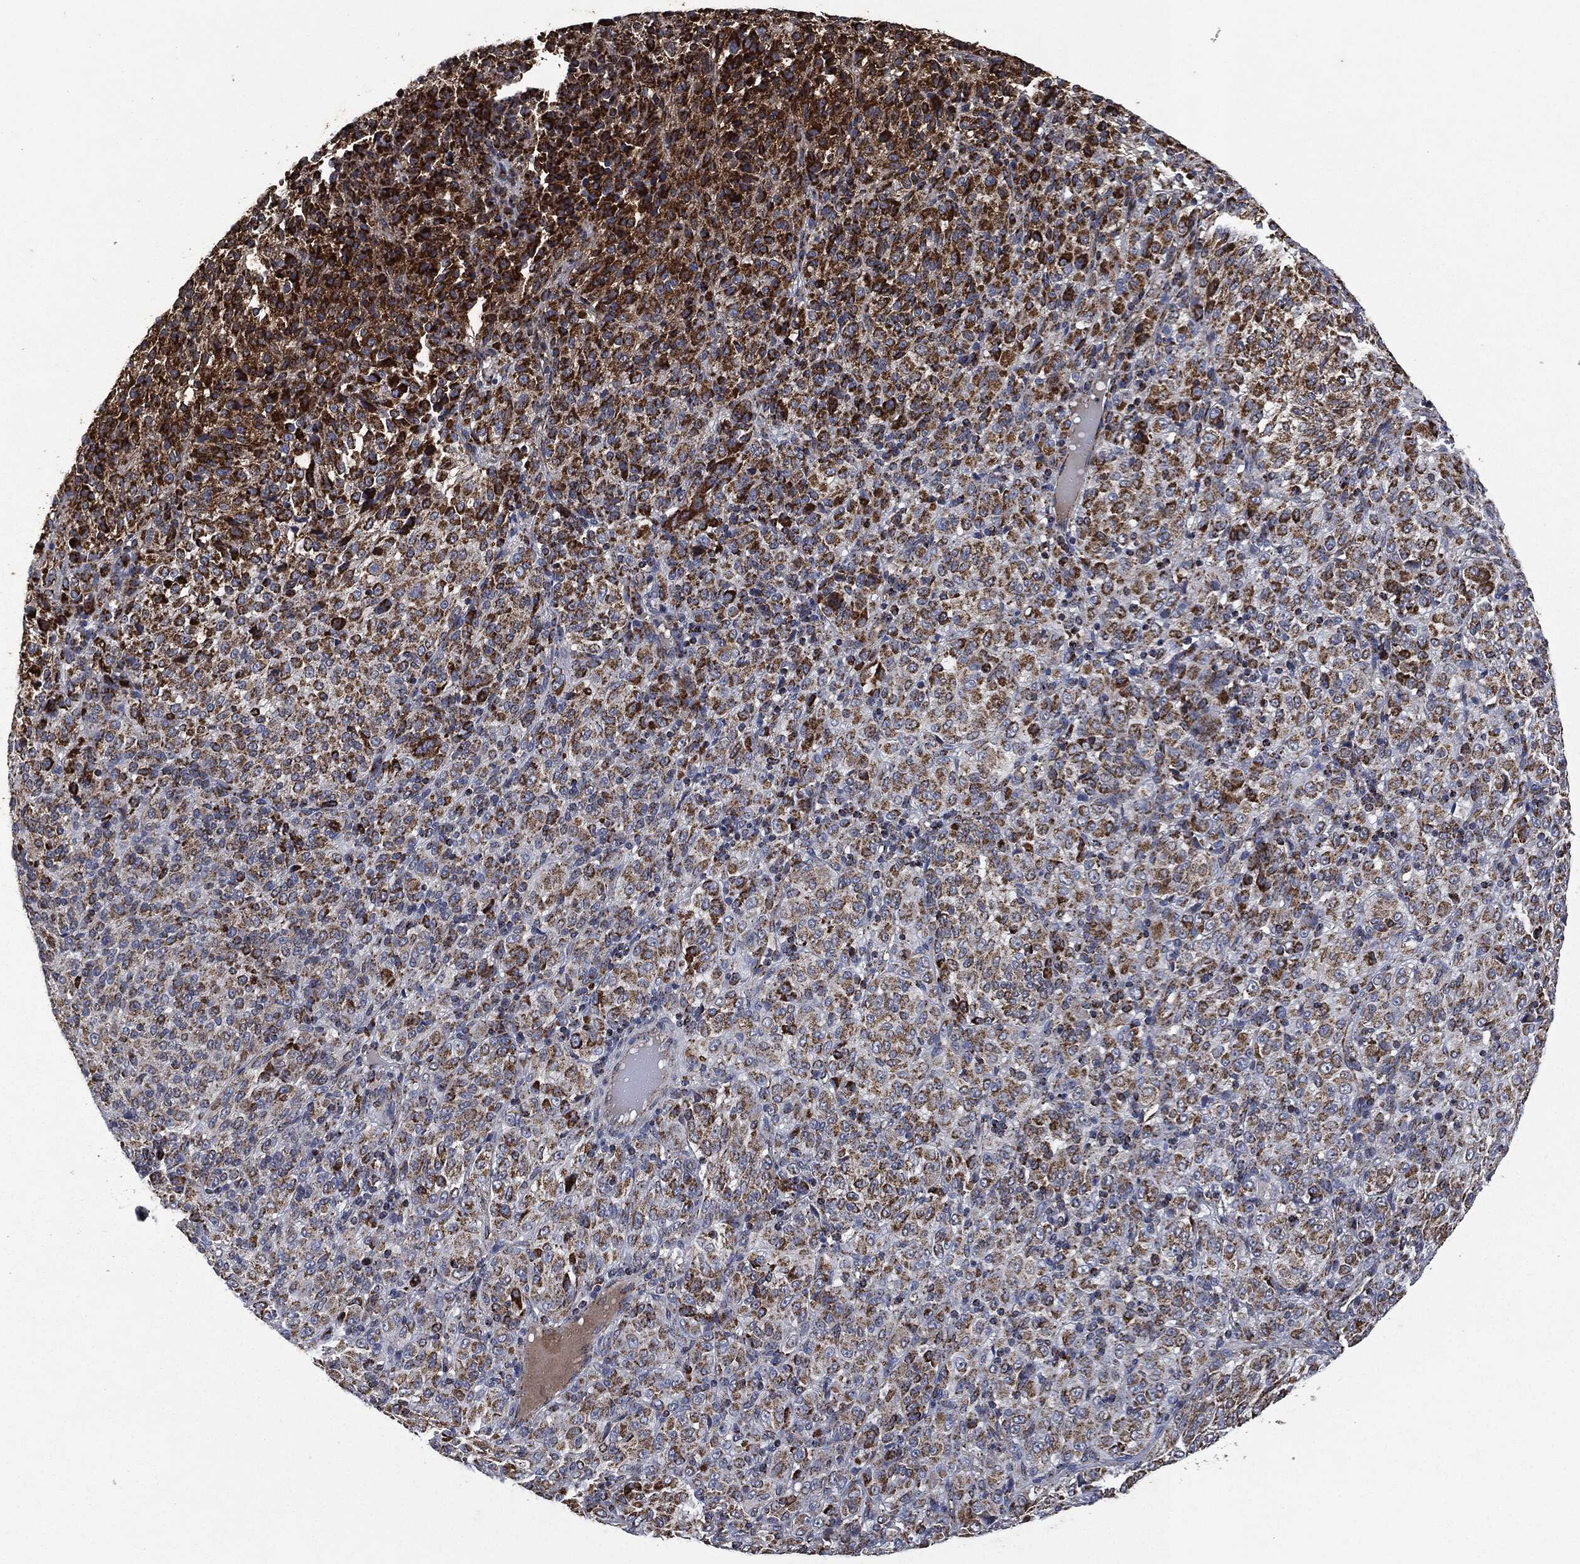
{"staining": {"intensity": "moderate", "quantity": "25%-75%", "location": "cytoplasmic/membranous"}, "tissue": "melanoma", "cell_type": "Tumor cells", "image_type": "cancer", "snomed": [{"axis": "morphology", "description": "Malignant melanoma, Metastatic site"}, {"axis": "topography", "description": "Brain"}], "caption": "The immunohistochemical stain labels moderate cytoplasmic/membranous staining in tumor cells of melanoma tissue.", "gene": "RYK", "patient": {"sex": "female", "age": 56}}